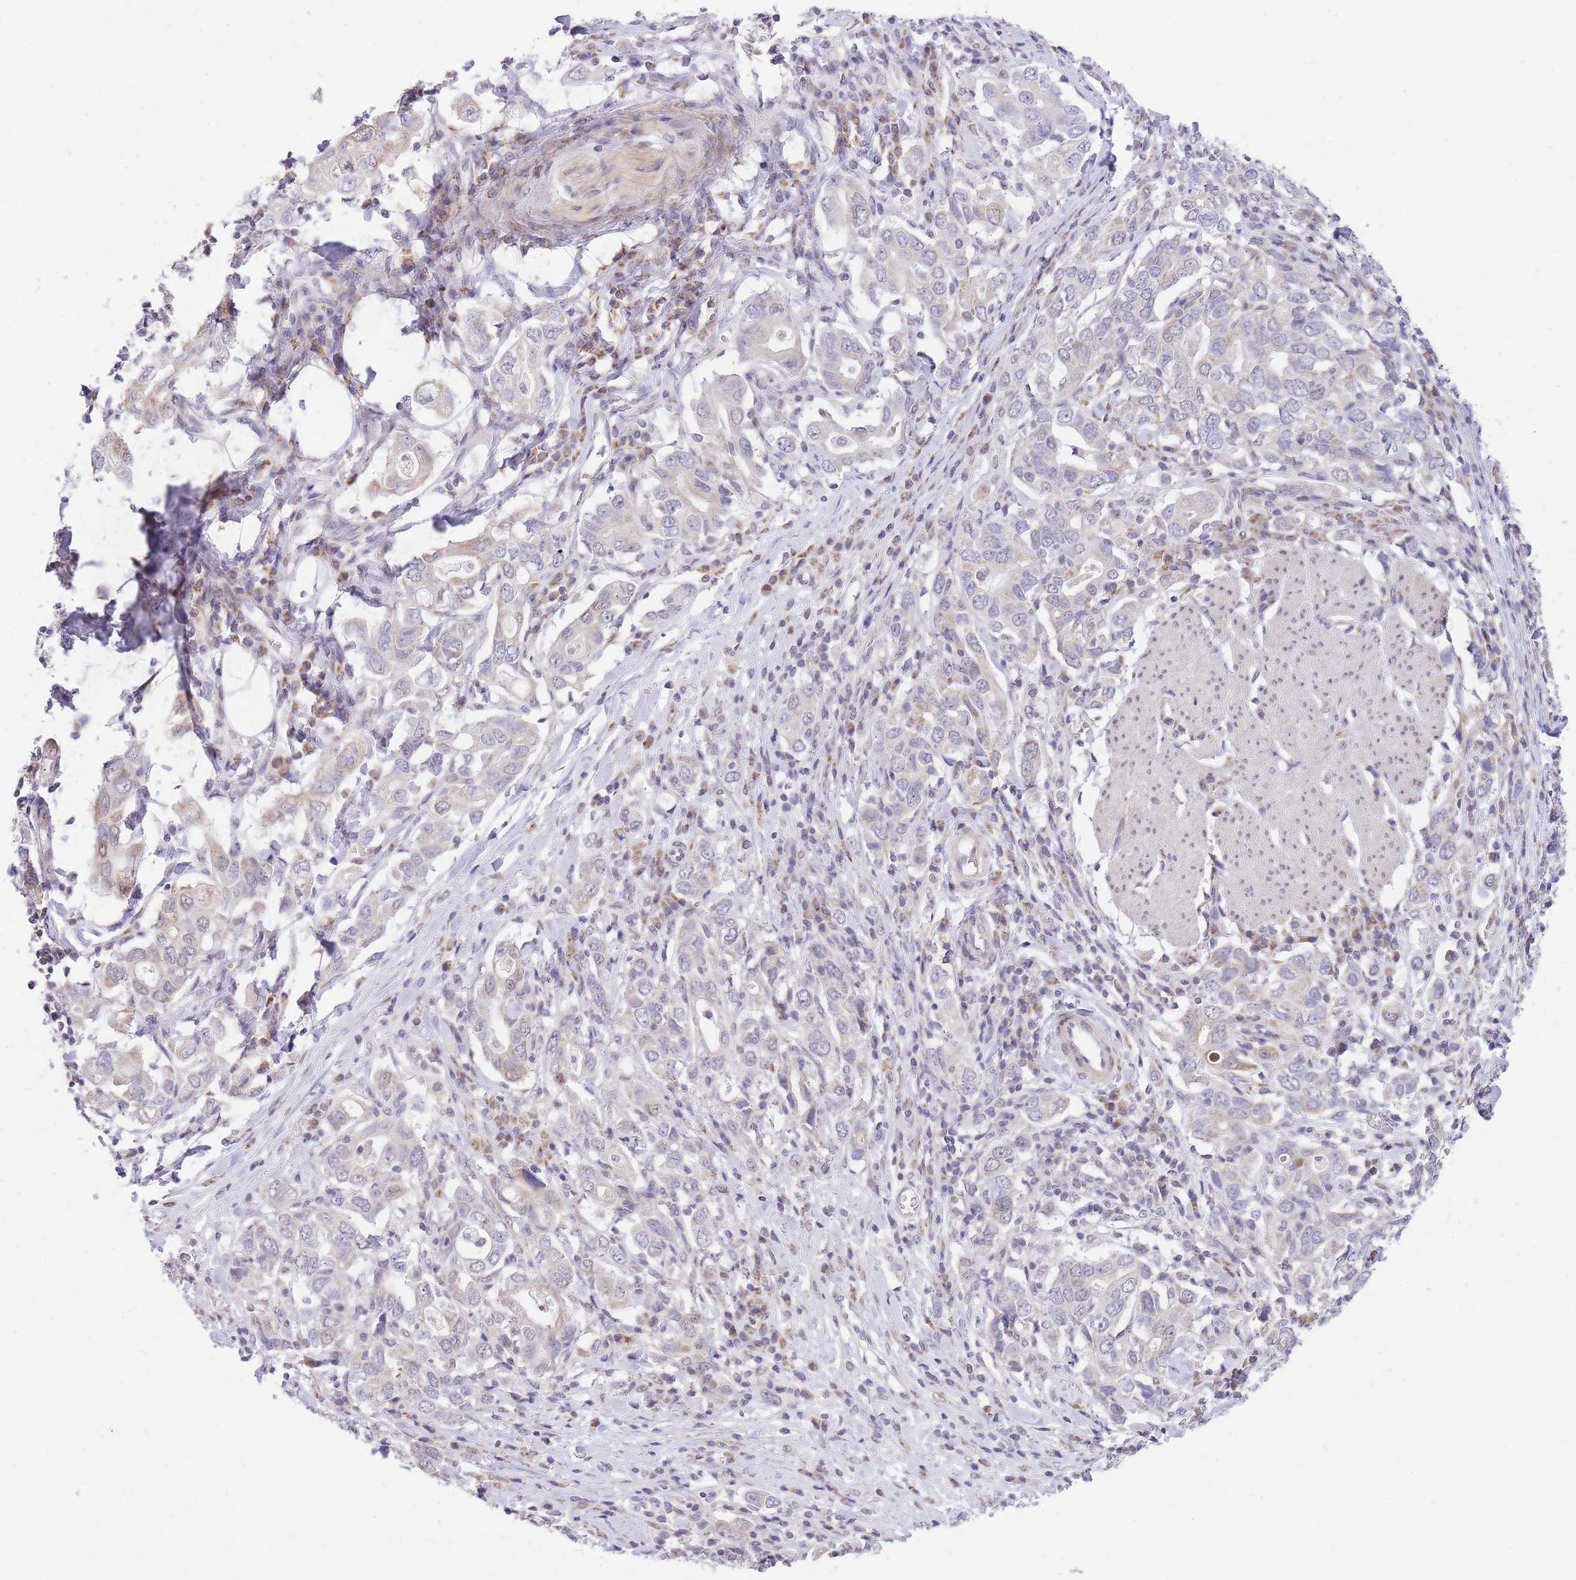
{"staining": {"intensity": "negative", "quantity": "none", "location": "none"}, "tissue": "stomach cancer", "cell_type": "Tumor cells", "image_type": "cancer", "snomed": [{"axis": "morphology", "description": "Adenocarcinoma, NOS"}, {"axis": "topography", "description": "Stomach, upper"}, {"axis": "topography", "description": "Stomach"}], "caption": "High magnification brightfield microscopy of adenocarcinoma (stomach) stained with DAB (brown) and counterstained with hematoxylin (blue): tumor cells show no significant staining.", "gene": "MINDY2", "patient": {"sex": "male", "age": 62}}